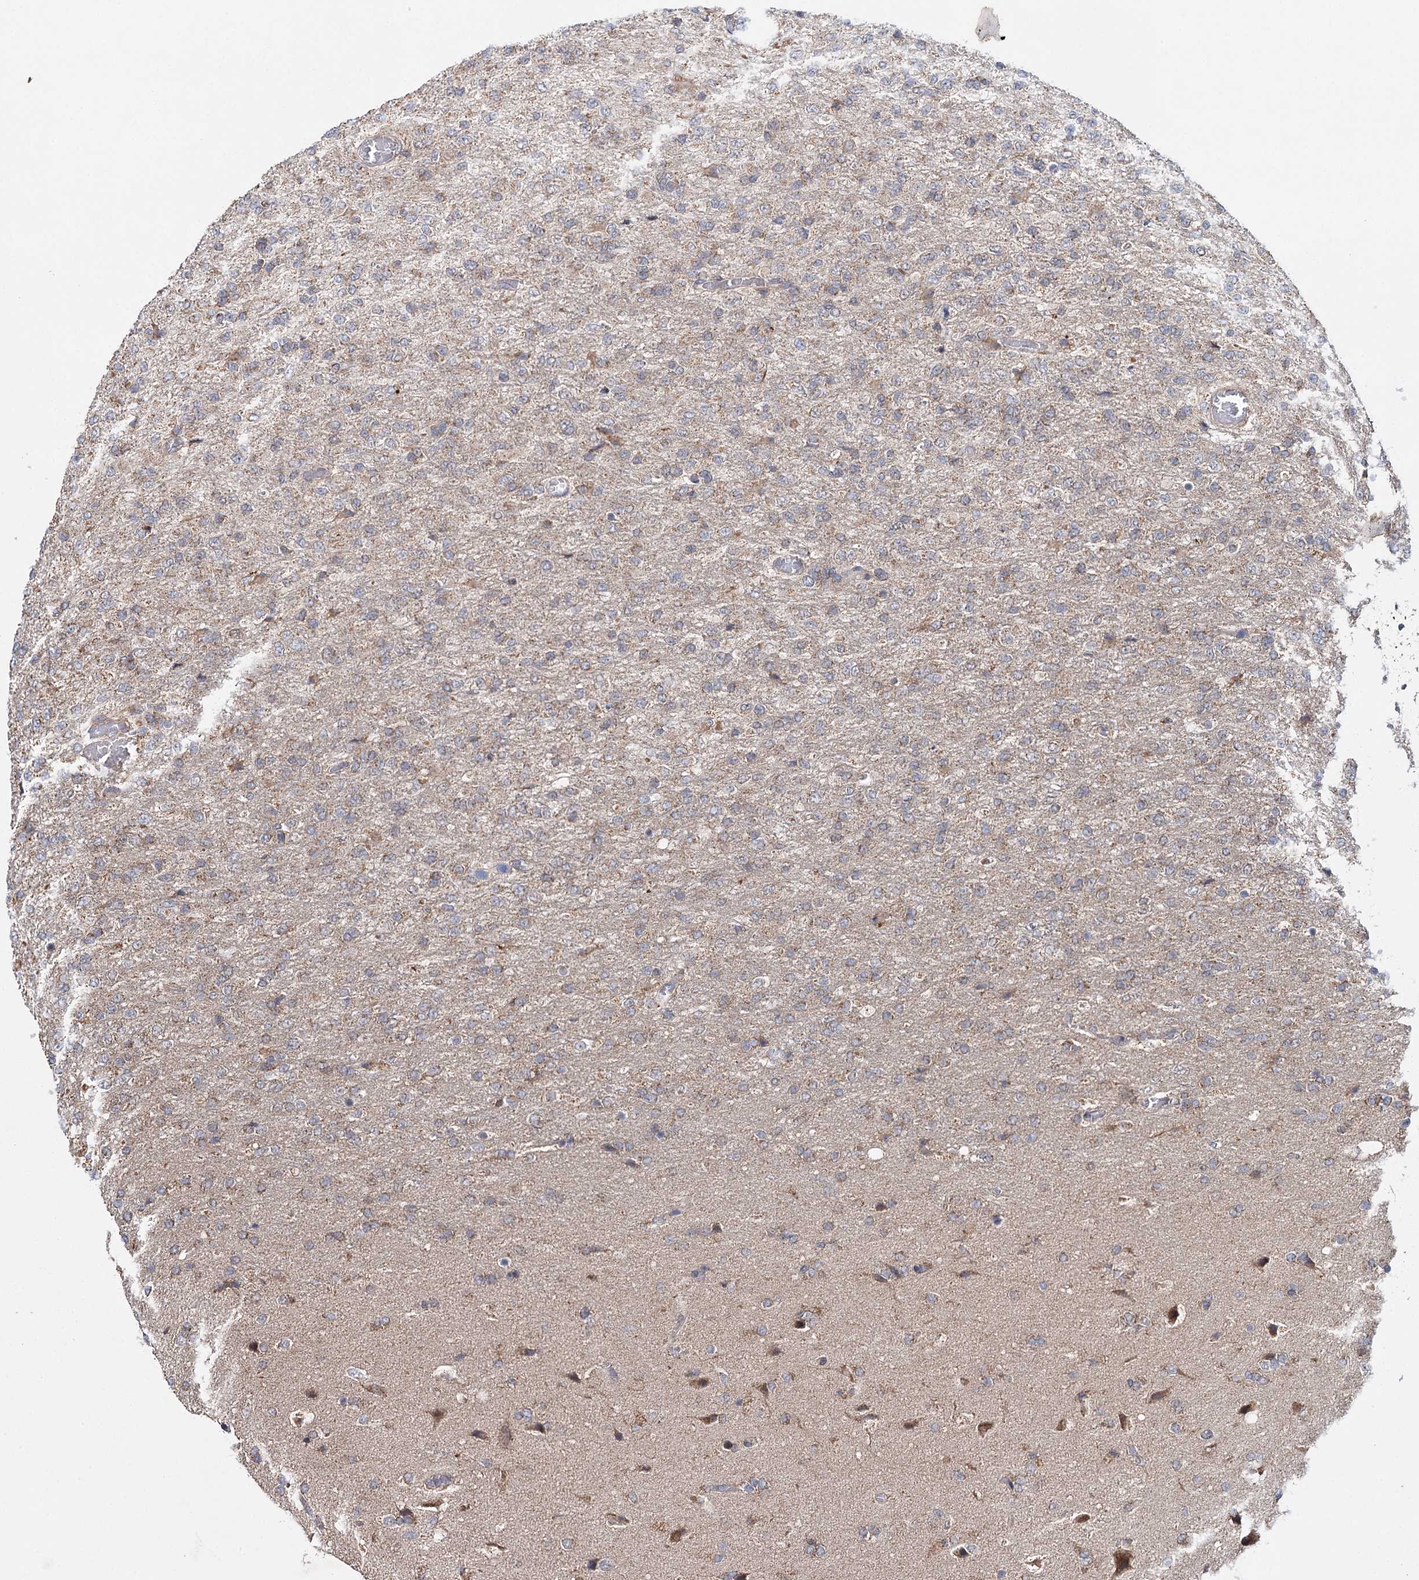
{"staining": {"intensity": "weak", "quantity": "25%-75%", "location": "cytoplasmic/membranous"}, "tissue": "glioma", "cell_type": "Tumor cells", "image_type": "cancer", "snomed": [{"axis": "morphology", "description": "Glioma, malignant, High grade"}, {"axis": "topography", "description": "Brain"}], "caption": "Immunohistochemical staining of human malignant glioma (high-grade) displays low levels of weak cytoplasmic/membranous positivity in approximately 25%-75% of tumor cells. The staining is performed using DAB brown chromogen to label protein expression. The nuclei are counter-stained blue using hematoxylin.", "gene": "PIK3CB", "patient": {"sex": "female", "age": 74}}